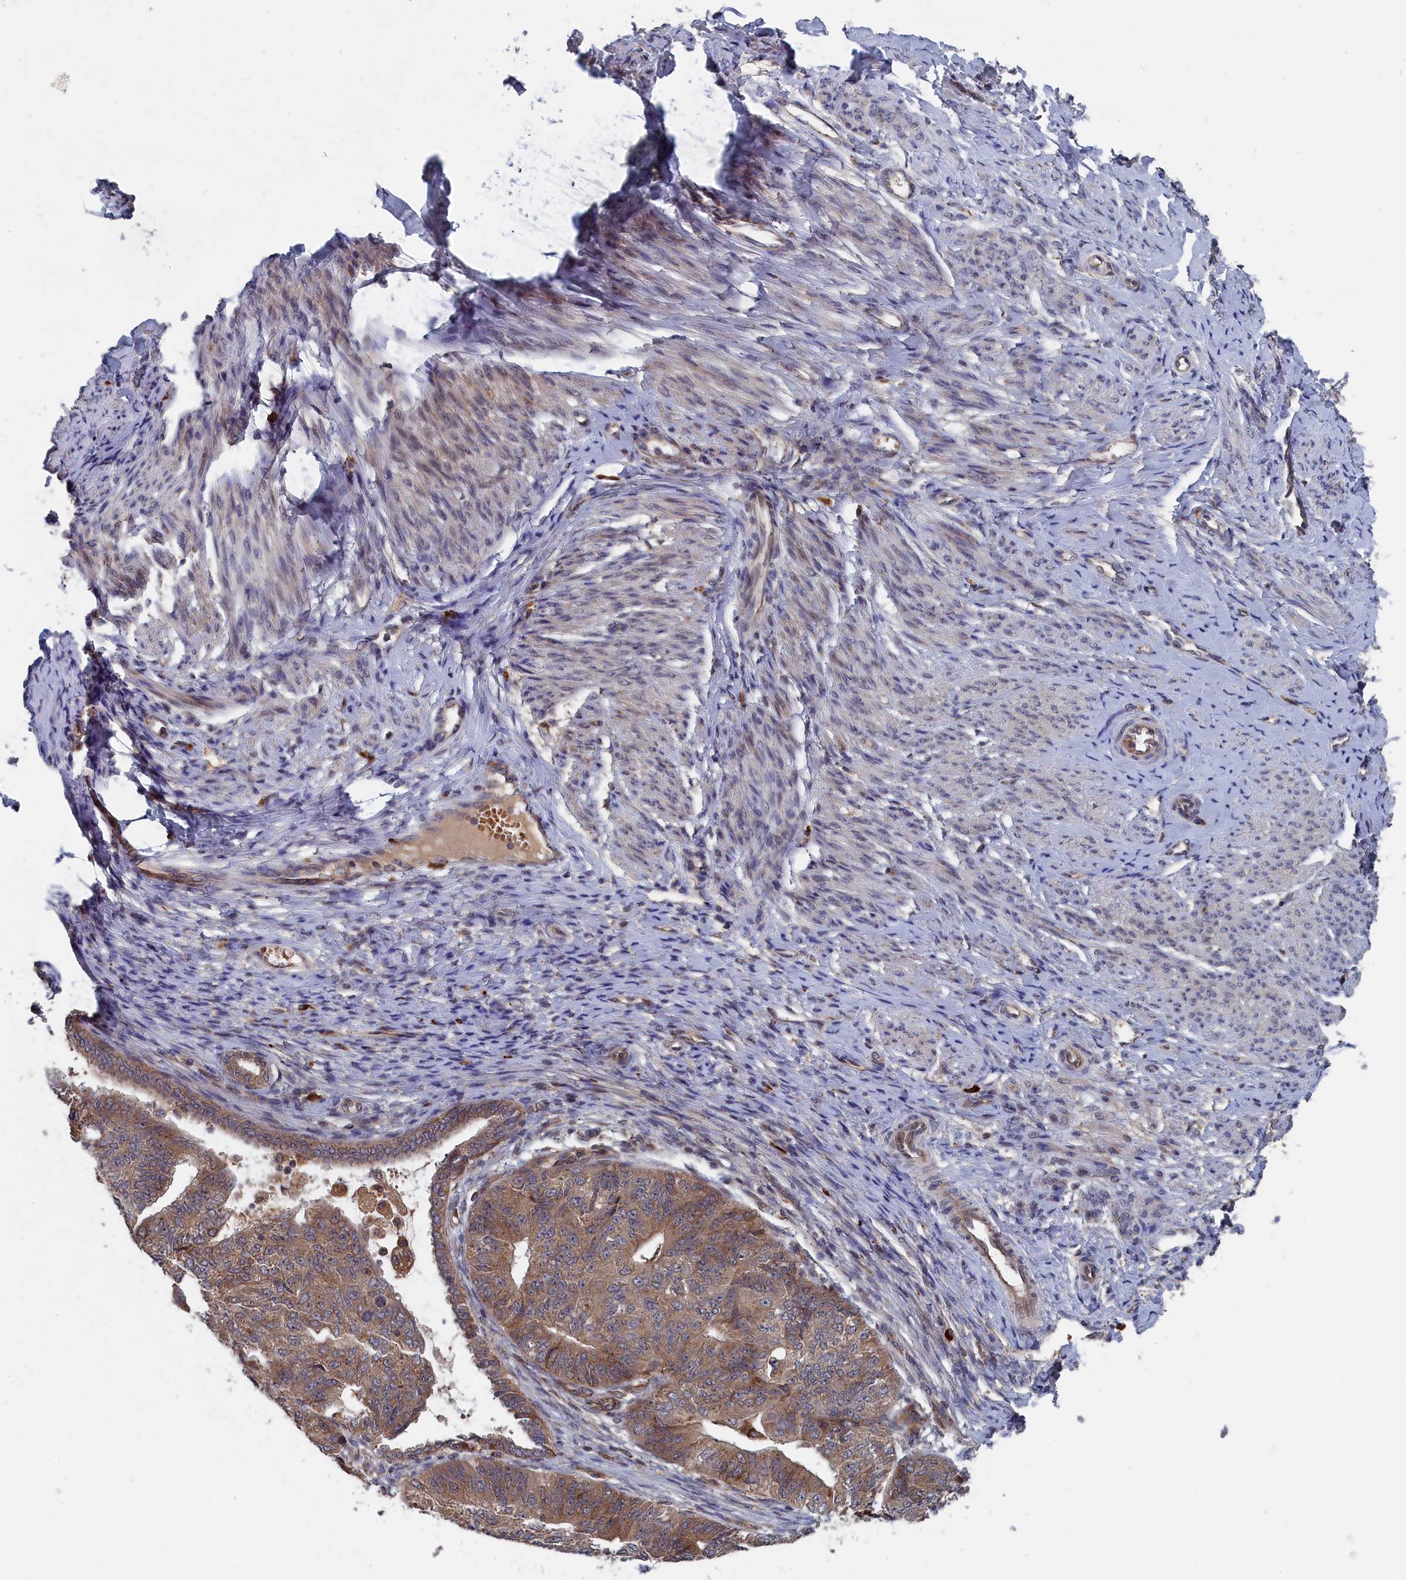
{"staining": {"intensity": "moderate", "quantity": ">75%", "location": "cytoplasmic/membranous"}, "tissue": "endometrial cancer", "cell_type": "Tumor cells", "image_type": "cancer", "snomed": [{"axis": "morphology", "description": "Adenocarcinoma, NOS"}, {"axis": "topography", "description": "Endometrium"}], "caption": "Immunohistochemistry (IHC) of endometrial cancer (adenocarcinoma) reveals medium levels of moderate cytoplasmic/membranous expression in approximately >75% of tumor cells.", "gene": "TRAPPC2L", "patient": {"sex": "female", "age": 32}}